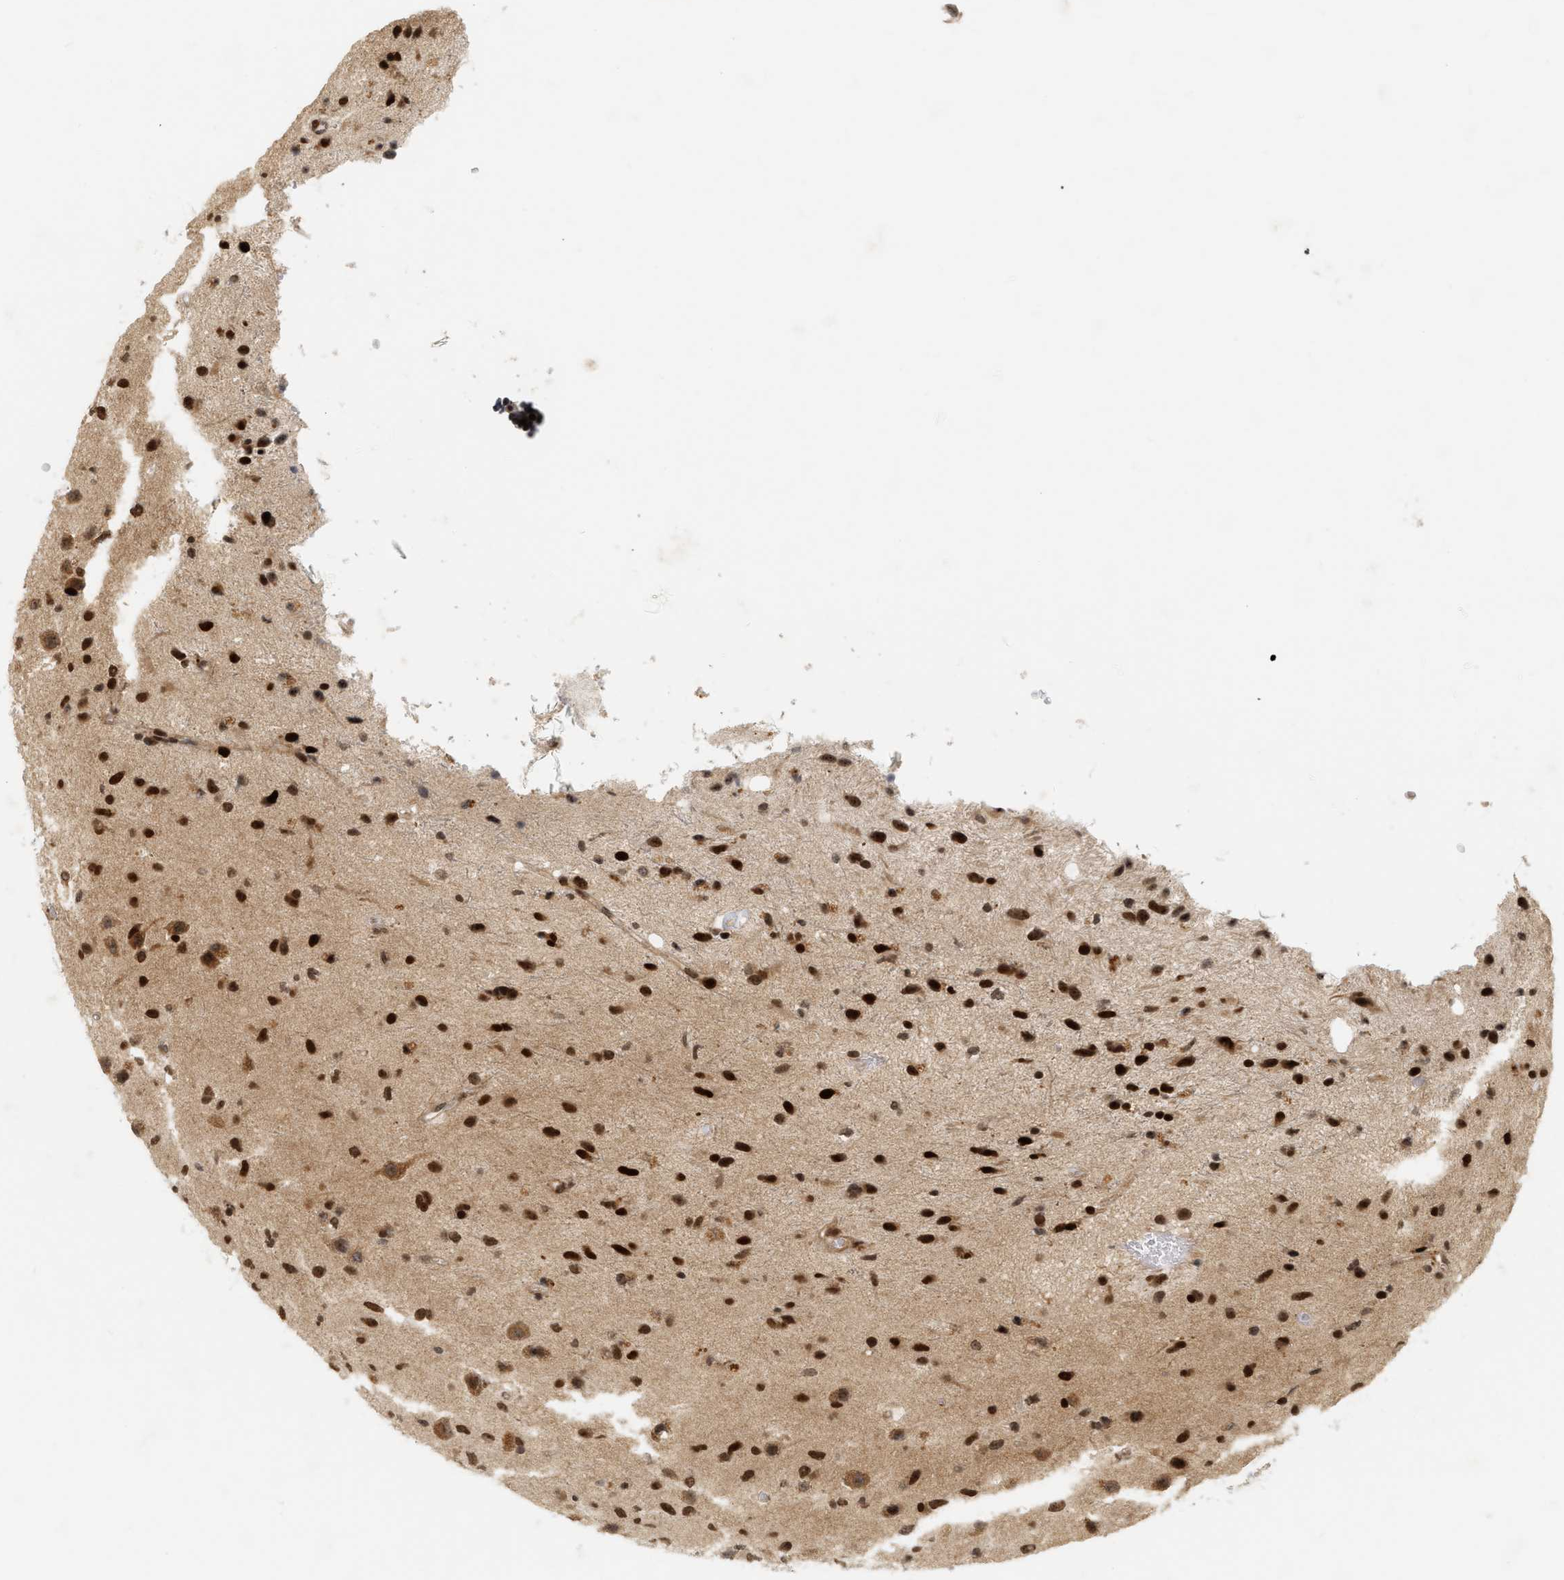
{"staining": {"intensity": "strong", "quantity": ">75%", "location": "nuclear"}, "tissue": "glioma", "cell_type": "Tumor cells", "image_type": "cancer", "snomed": [{"axis": "morphology", "description": "Glioma, malignant, Low grade"}, {"axis": "topography", "description": "Brain"}], "caption": "Immunohistochemical staining of human malignant glioma (low-grade) shows strong nuclear protein expression in approximately >75% of tumor cells.", "gene": "NFE2L2", "patient": {"sex": "male", "age": 77}}